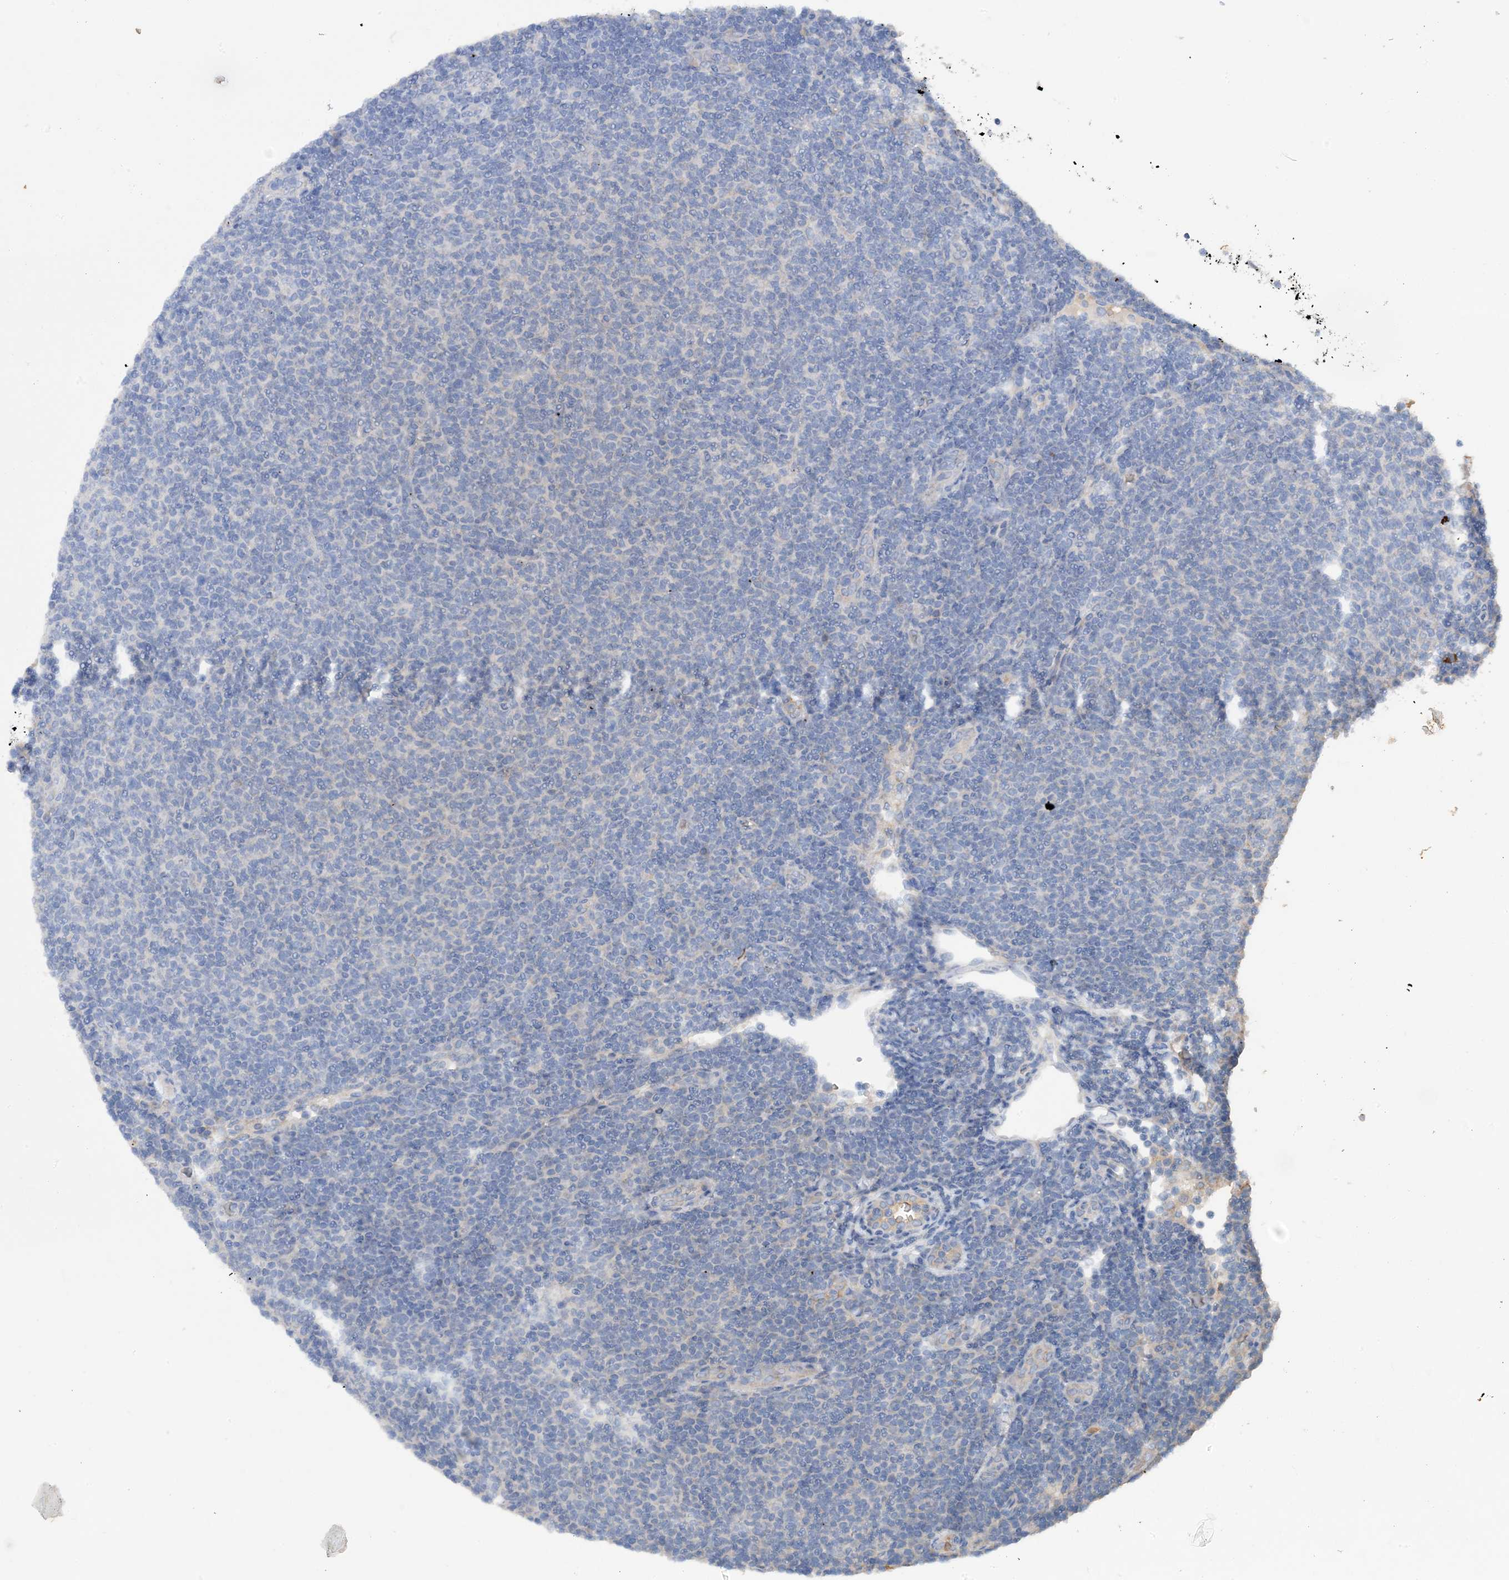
{"staining": {"intensity": "negative", "quantity": "none", "location": "none"}, "tissue": "lymphoma", "cell_type": "Tumor cells", "image_type": "cancer", "snomed": [{"axis": "morphology", "description": "Malignant lymphoma, non-Hodgkin's type, Low grade"}, {"axis": "topography", "description": "Lymph node"}], "caption": "DAB (3,3'-diaminobenzidine) immunohistochemical staining of human lymphoma exhibits no significant expression in tumor cells.", "gene": "SLC5A11", "patient": {"sex": "male", "age": 66}}